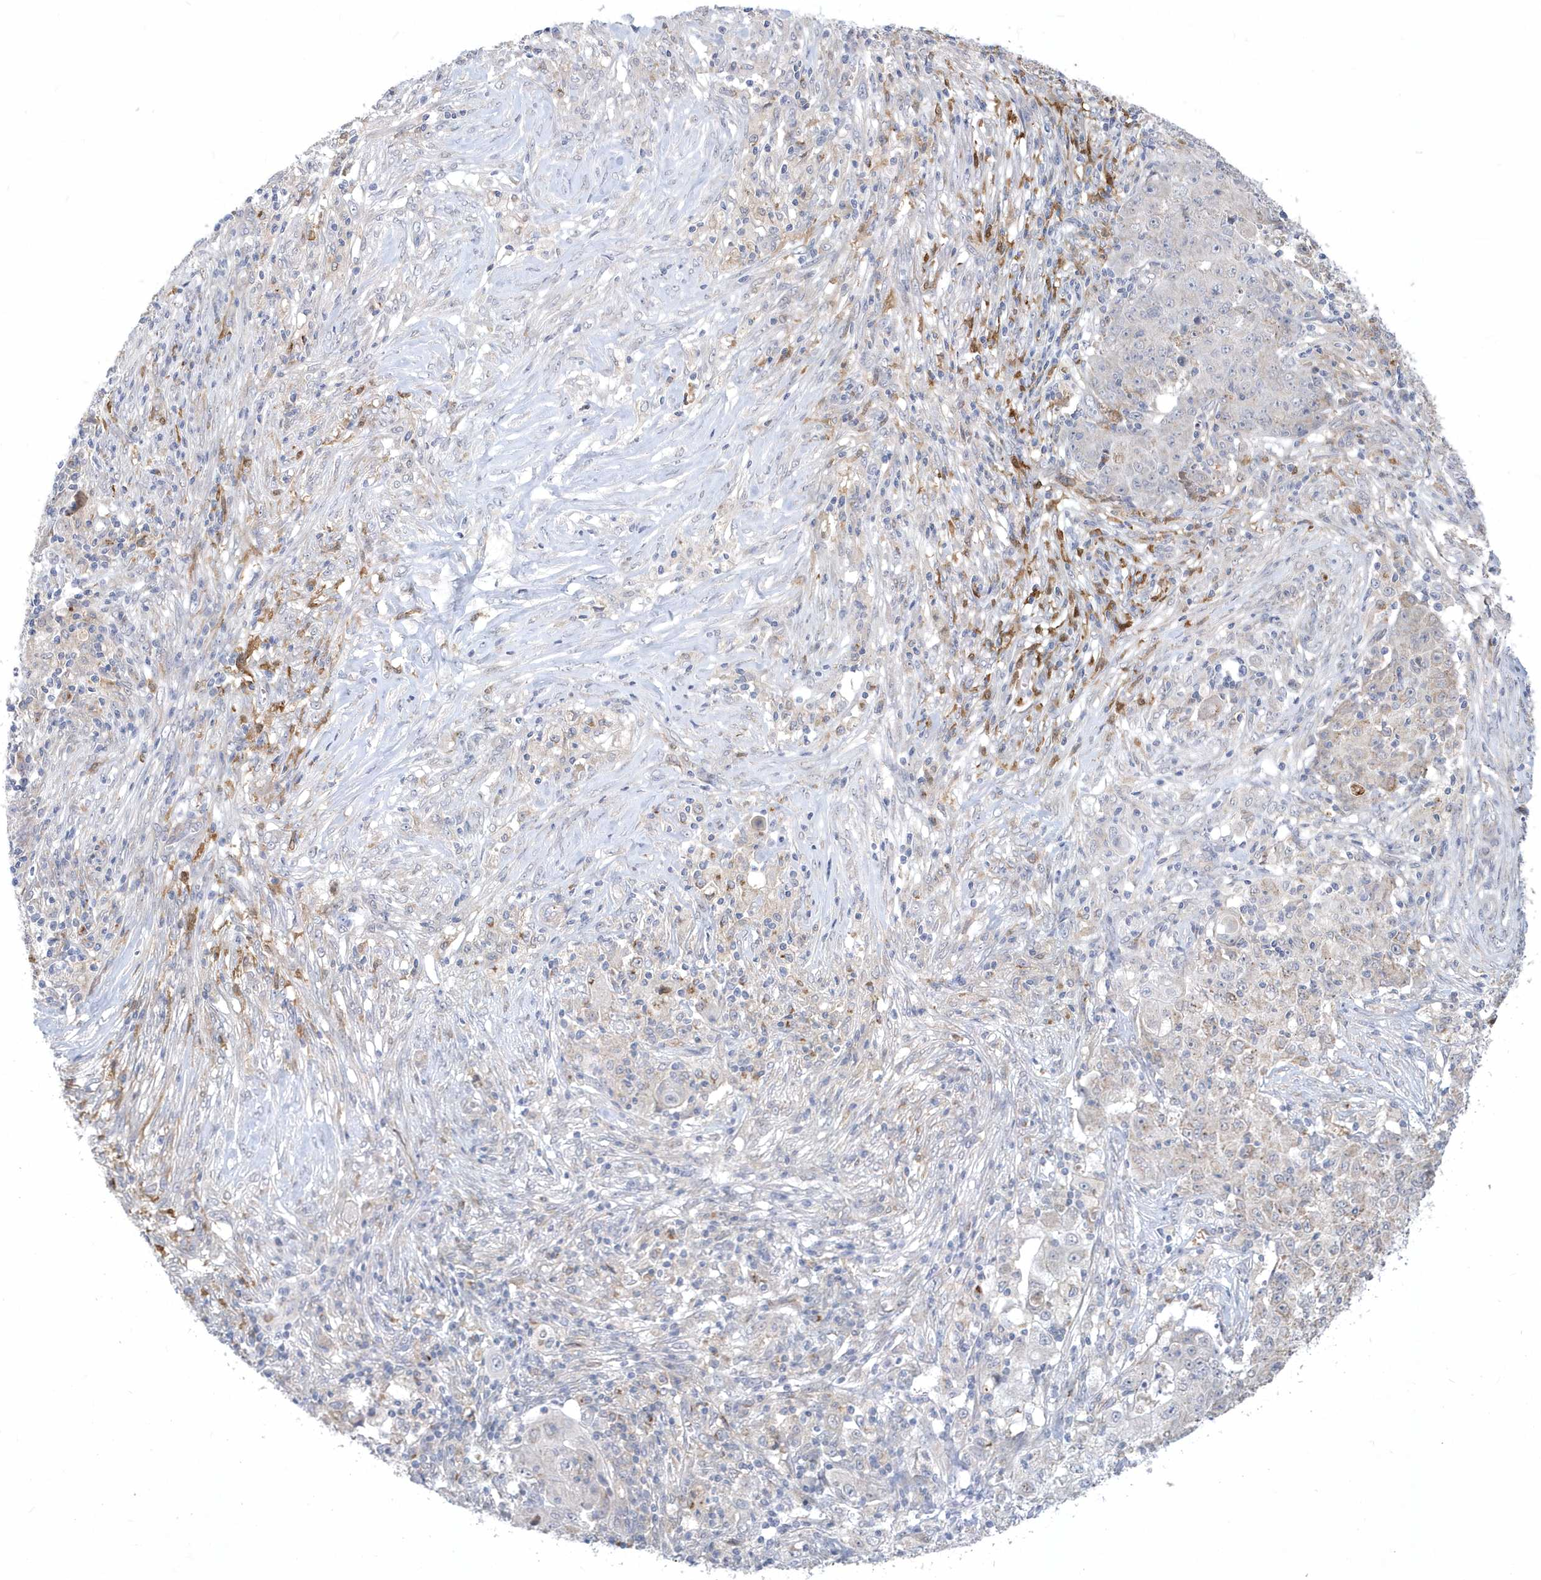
{"staining": {"intensity": "negative", "quantity": "none", "location": "none"}, "tissue": "ovarian cancer", "cell_type": "Tumor cells", "image_type": "cancer", "snomed": [{"axis": "morphology", "description": "Carcinoma, endometroid"}, {"axis": "topography", "description": "Ovary"}], "caption": "The image displays no staining of tumor cells in ovarian cancer.", "gene": "TSPEAR", "patient": {"sex": "female", "age": 42}}